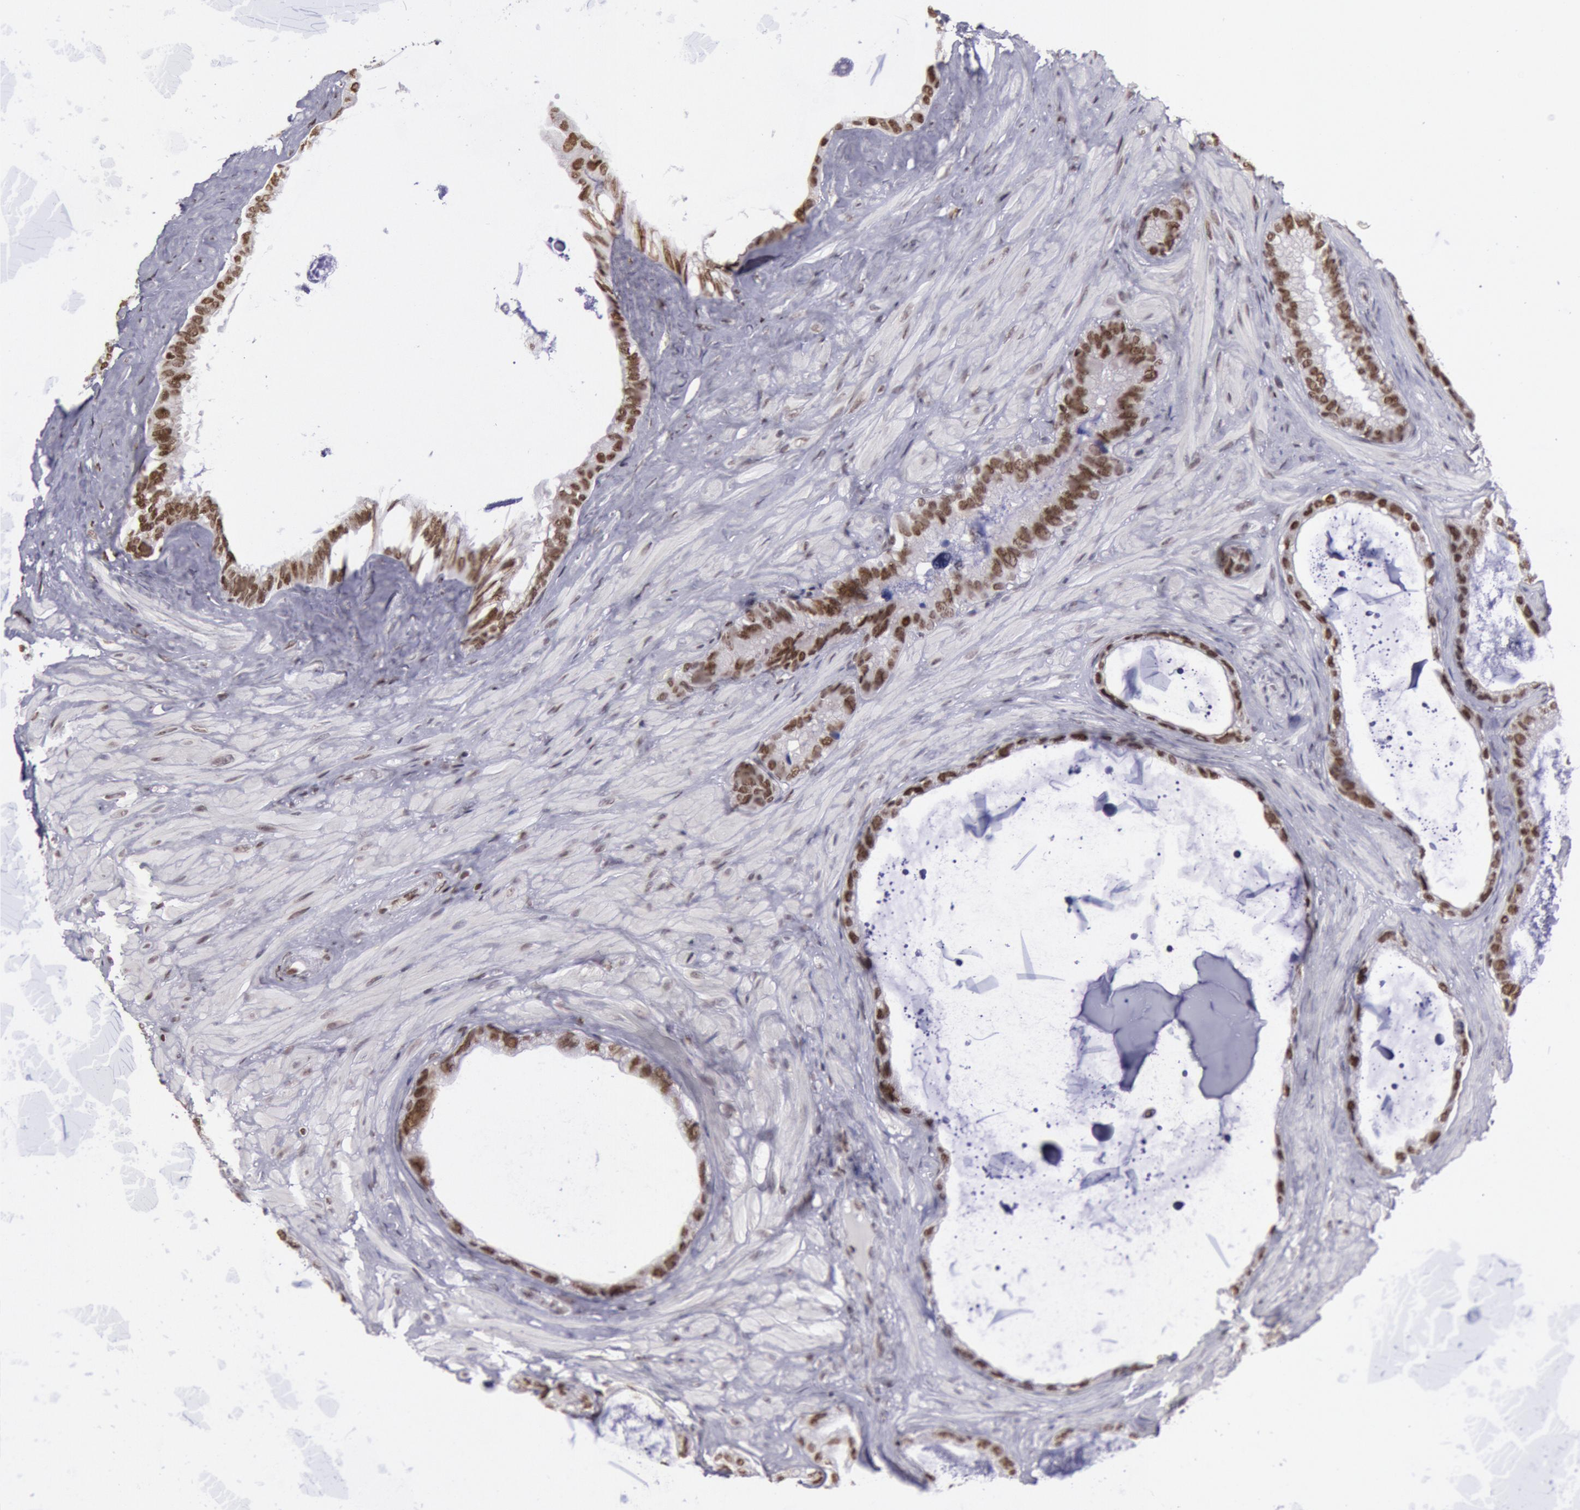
{"staining": {"intensity": "moderate", "quantity": ">75%", "location": "nuclear"}, "tissue": "seminal vesicle", "cell_type": "Glandular cells", "image_type": "normal", "snomed": [{"axis": "morphology", "description": "Normal tissue, NOS"}, {"axis": "topography", "description": "Seminal veicle"}], "caption": "This photomicrograph exhibits IHC staining of benign seminal vesicle, with medium moderate nuclear staining in approximately >75% of glandular cells.", "gene": "NKAP", "patient": {"sex": "male", "age": 63}}